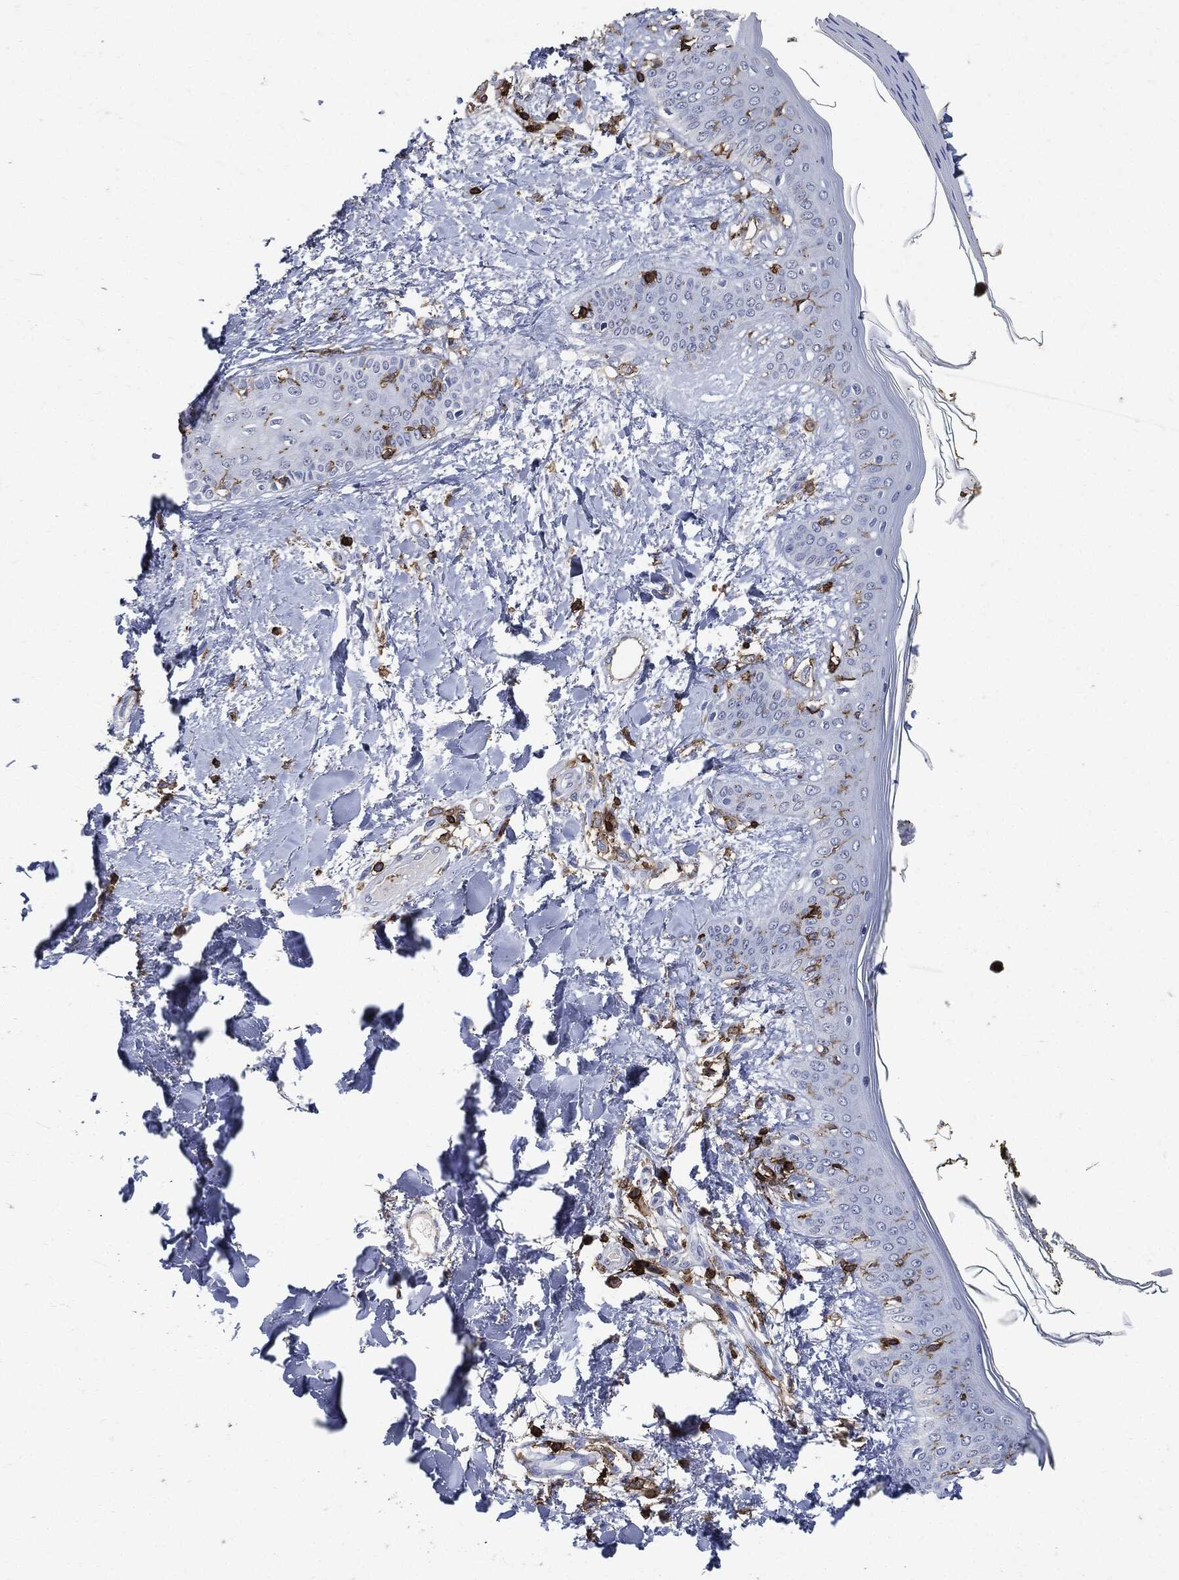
{"staining": {"intensity": "negative", "quantity": "none", "location": "none"}, "tissue": "skin", "cell_type": "Fibroblasts", "image_type": "normal", "snomed": [{"axis": "morphology", "description": "Normal tissue, NOS"}, {"axis": "morphology", "description": "Malignant melanoma, NOS"}, {"axis": "topography", "description": "Skin"}], "caption": "Immunohistochemistry (IHC) image of normal human skin stained for a protein (brown), which demonstrates no positivity in fibroblasts. Brightfield microscopy of immunohistochemistry stained with DAB (3,3'-diaminobenzidine) (brown) and hematoxylin (blue), captured at high magnification.", "gene": "PTPRC", "patient": {"sex": "female", "age": 34}}